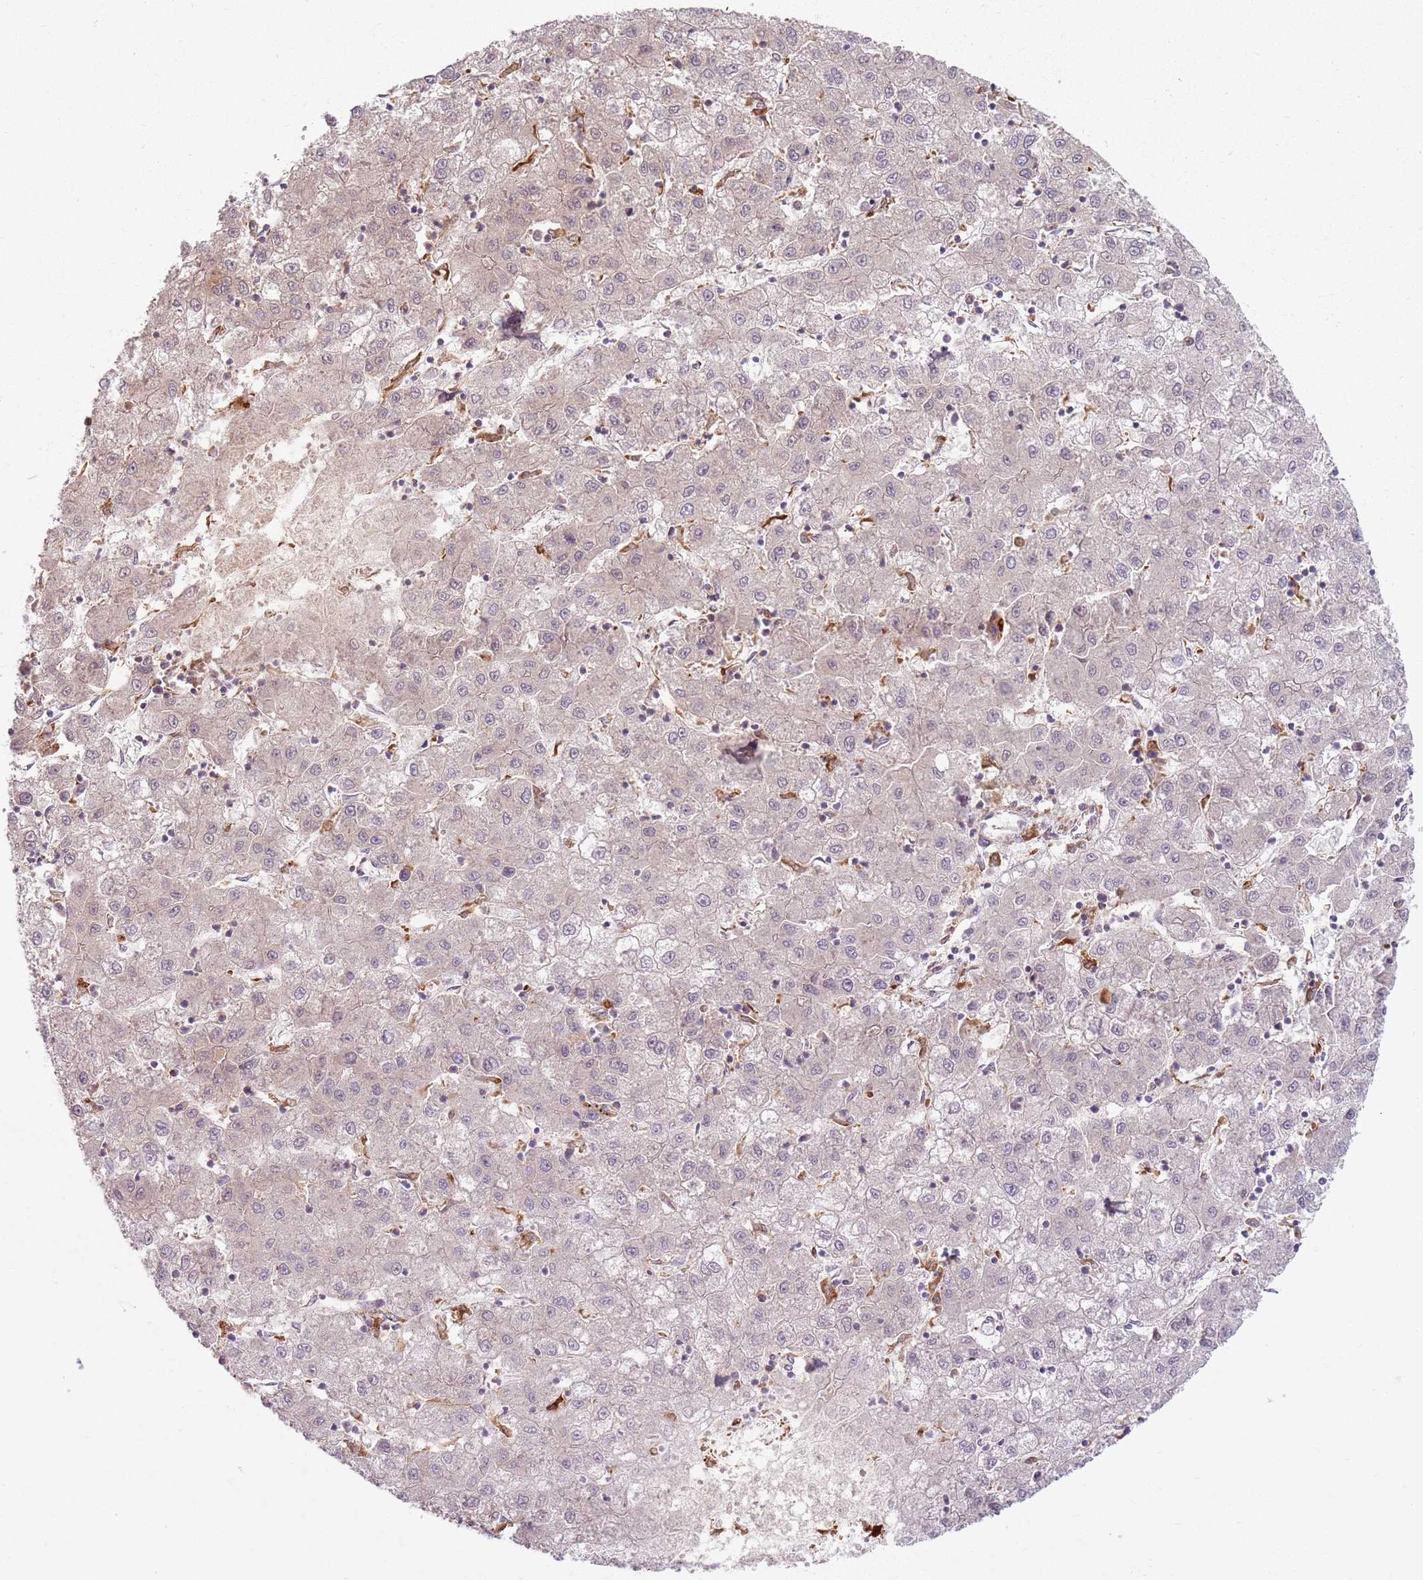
{"staining": {"intensity": "negative", "quantity": "none", "location": "none"}, "tissue": "liver cancer", "cell_type": "Tumor cells", "image_type": "cancer", "snomed": [{"axis": "morphology", "description": "Carcinoma, Hepatocellular, NOS"}, {"axis": "topography", "description": "Liver"}], "caption": "High magnification brightfield microscopy of liver cancer (hepatocellular carcinoma) stained with DAB (3,3'-diaminobenzidine) (brown) and counterstained with hematoxylin (blue): tumor cells show no significant positivity. The staining is performed using DAB (3,3'-diaminobenzidine) brown chromogen with nuclei counter-stained in using hematoxylin.", "gene": "COLGALT1", "patient": {"sex": "male", "age": 72}}